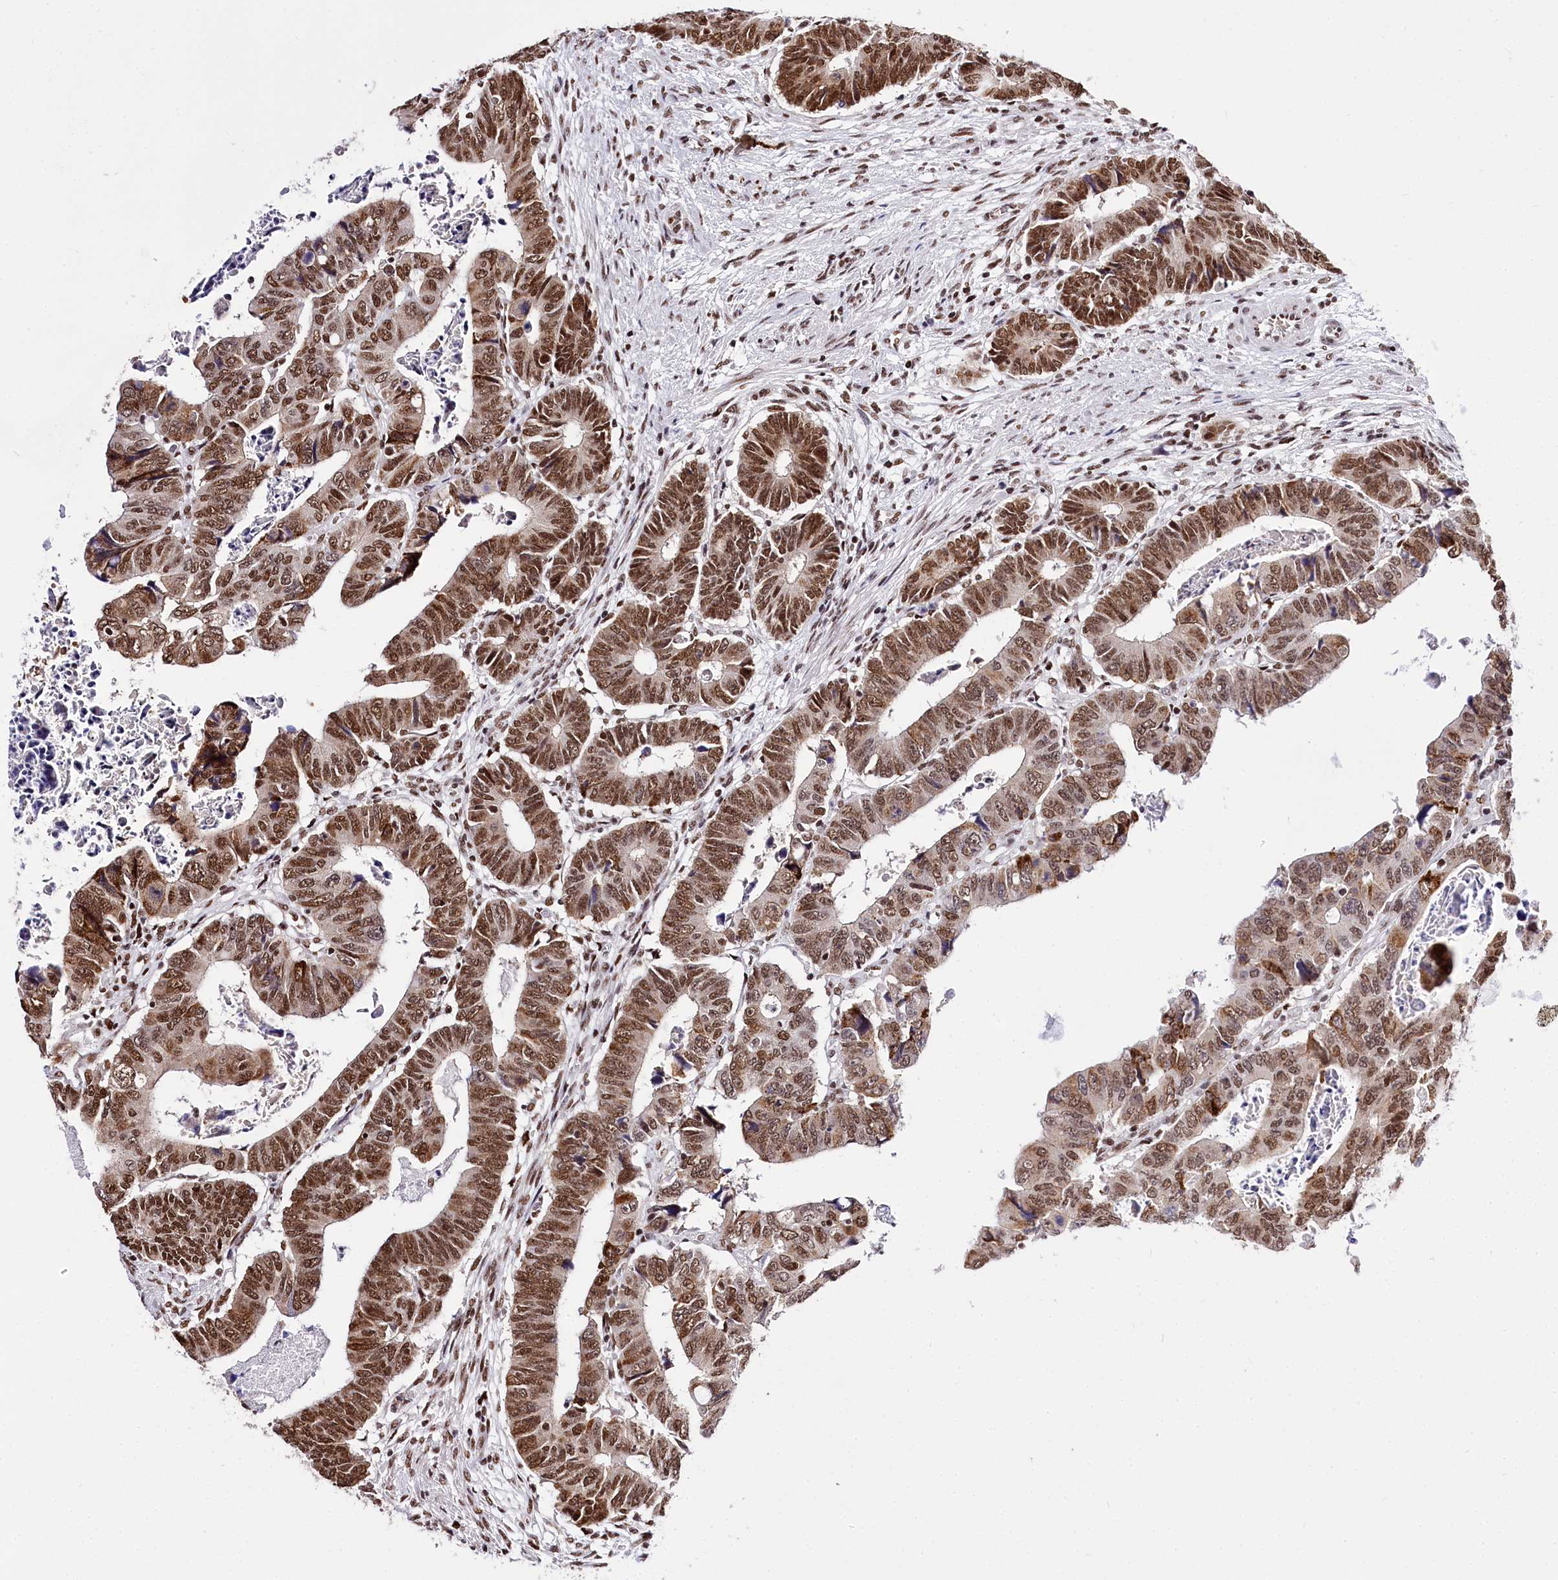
{"staining": {"intensity": "strong", "quantity": ">75%", "location": "nuclear"}, "tissue": "colorectal cancer", "cell_type": "Tumor cells", "image_type": "cancer", "snomed": [{"axis": "morphology", "description": "Normal tissue, NOS"}, {"axis": "morphology", "description": "Adenocarcinoma, NOS"}, {"axis": "topography", "description": "Rectum"}], "caption": "Strong nuclear staining for a protein is appreciated in approximately >75% of tumor cells of colorectal cancer (adenocarcinoma) using immunohistochemistry.", "gene": "POU4F3", "patient": {"sex": "female", "age": 65}}